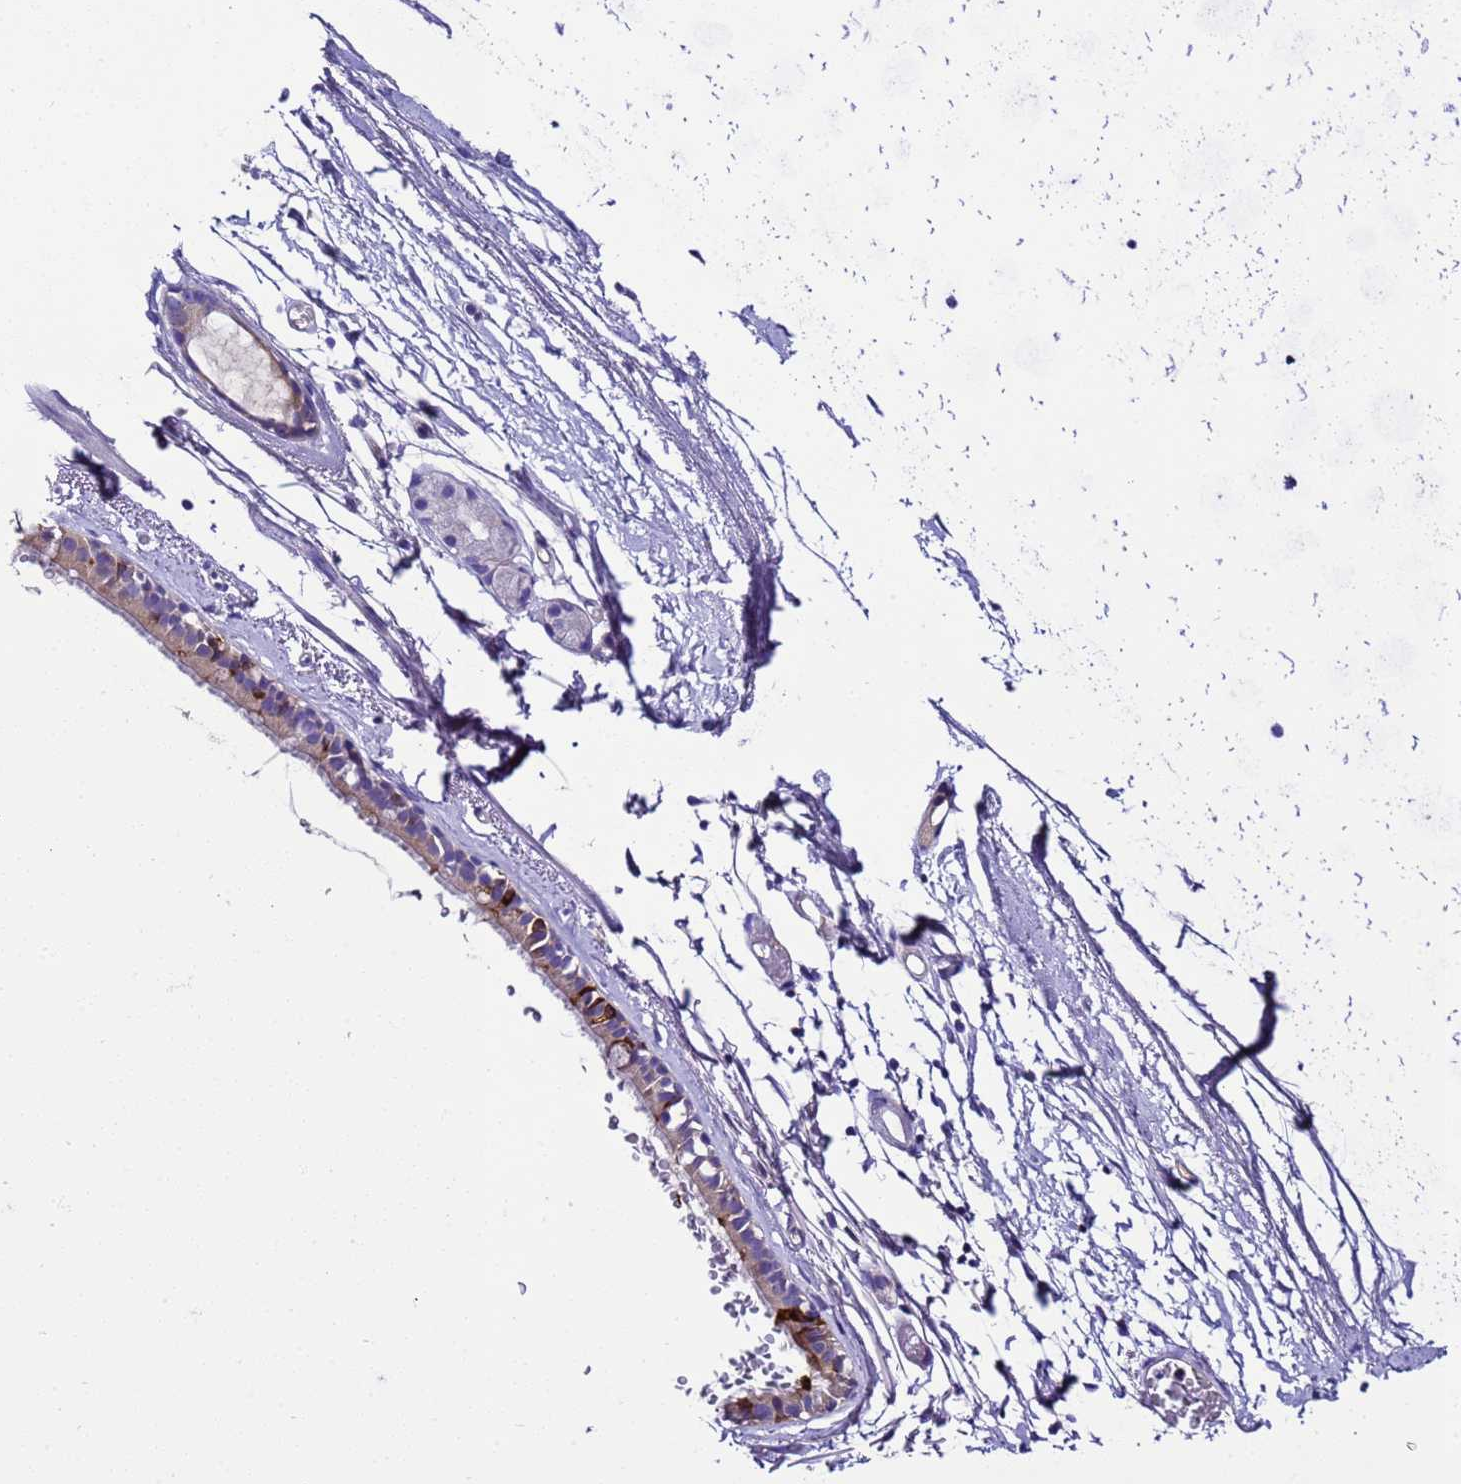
{"staining": {"intensity": "moderate", "quantity": "<25%", "location": "cytoplasmic/membranous"}, "tissue": "bronchus", "cell_type": "Respiratory epithelial cells", "image_type": "normal", "snomed": [{"axis": "morphology", "description": "Normal tissue, NOS"}, {"axis": "topography", "description": "Cartilage tissue"}], "caption": "Brown immunohistochemical staining in normal bronchus exhibits moderate cytoplasmic/membranous staining in approximately <25% of respiratory epithelial cells.", "gene": "UGT2A1", "patient": {"sex": "male", "age": 63}}